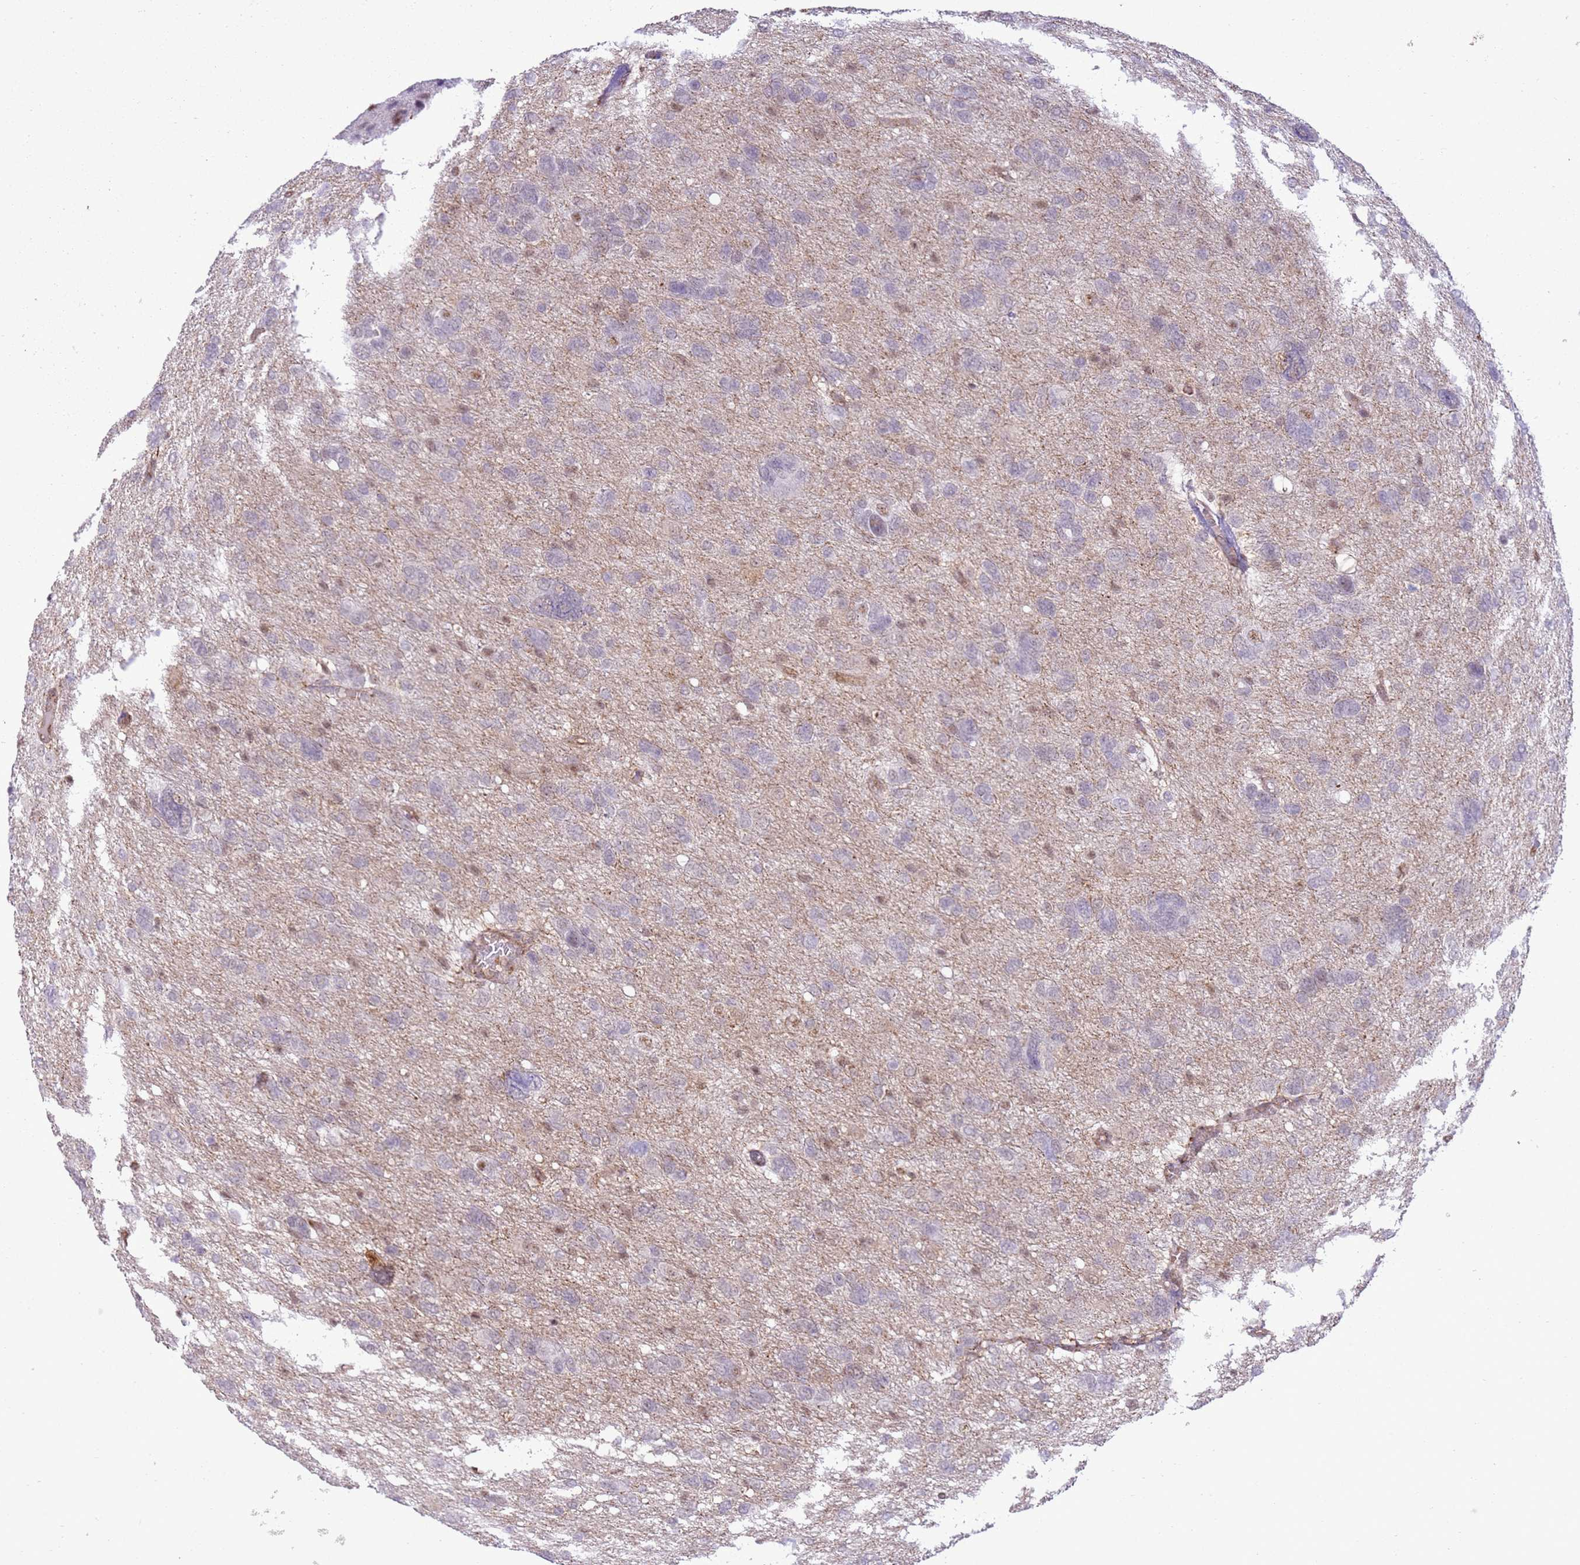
{"staining": {"intensity": "weak", "quantity": "<25%", "location": "nuclear"}, "tissue": "glioma", "cell_type": "Tumor cells", "image_type": "cancer", "snomed": [{"axis": "morphology", "description": "Glioma, malignant, High grade"}, {"axis": "topography", "description": "Brain"}], "caption": "Protein analysis of malignant glioma (high-grade) displays no significant staining in tumor cells.", "gene": "GABRE", "patient": {"sex": "female", "age": 59}}